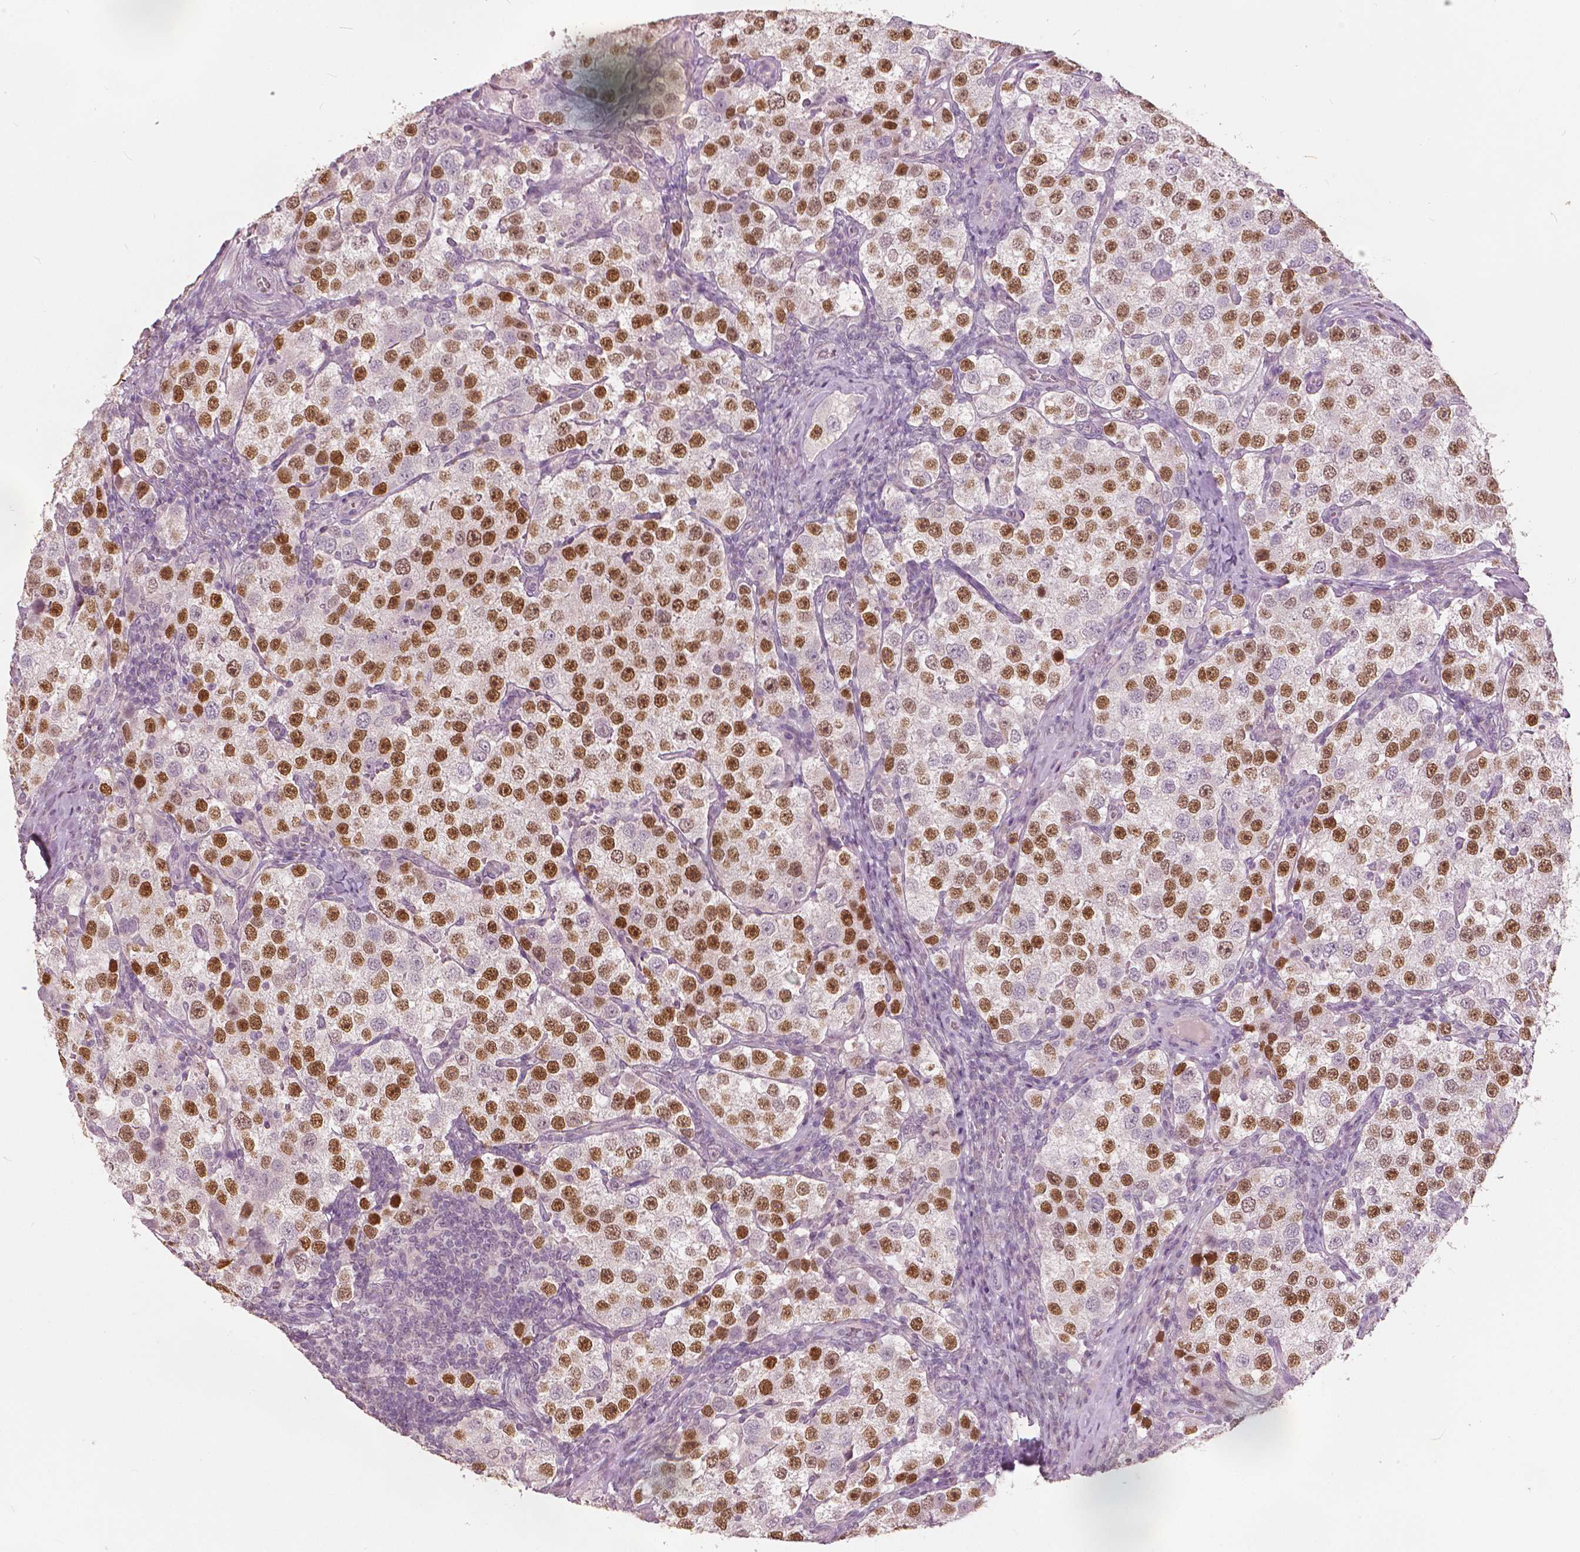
{"staining": {"intensity": "moderate", "quantity": ">75%", "location": "nuclear"}, "tissue": "testis cancer", "cell_type": "Tumor cells", "image_type": "cancer", "snomed": [{"axis": "morphology", "description": "Seminoma, NOS"}, {"axis": "topography", "description": "Testis"}], "caption": "DAB (3,3'-diaminobenzidine) immunohistochemical staining of testis seminoma shows moderate nuclear protein positivity in about >75% of tumor cells. The staining was performed using DAB (3,3'-diaminobenzidine) to visualize the protein expression in brown, while the nuclei were stained in blue with hematoxylin (Magnification: 20x).", "gene": "NANOG", "patient": {"sex": "male", "age": 37}}